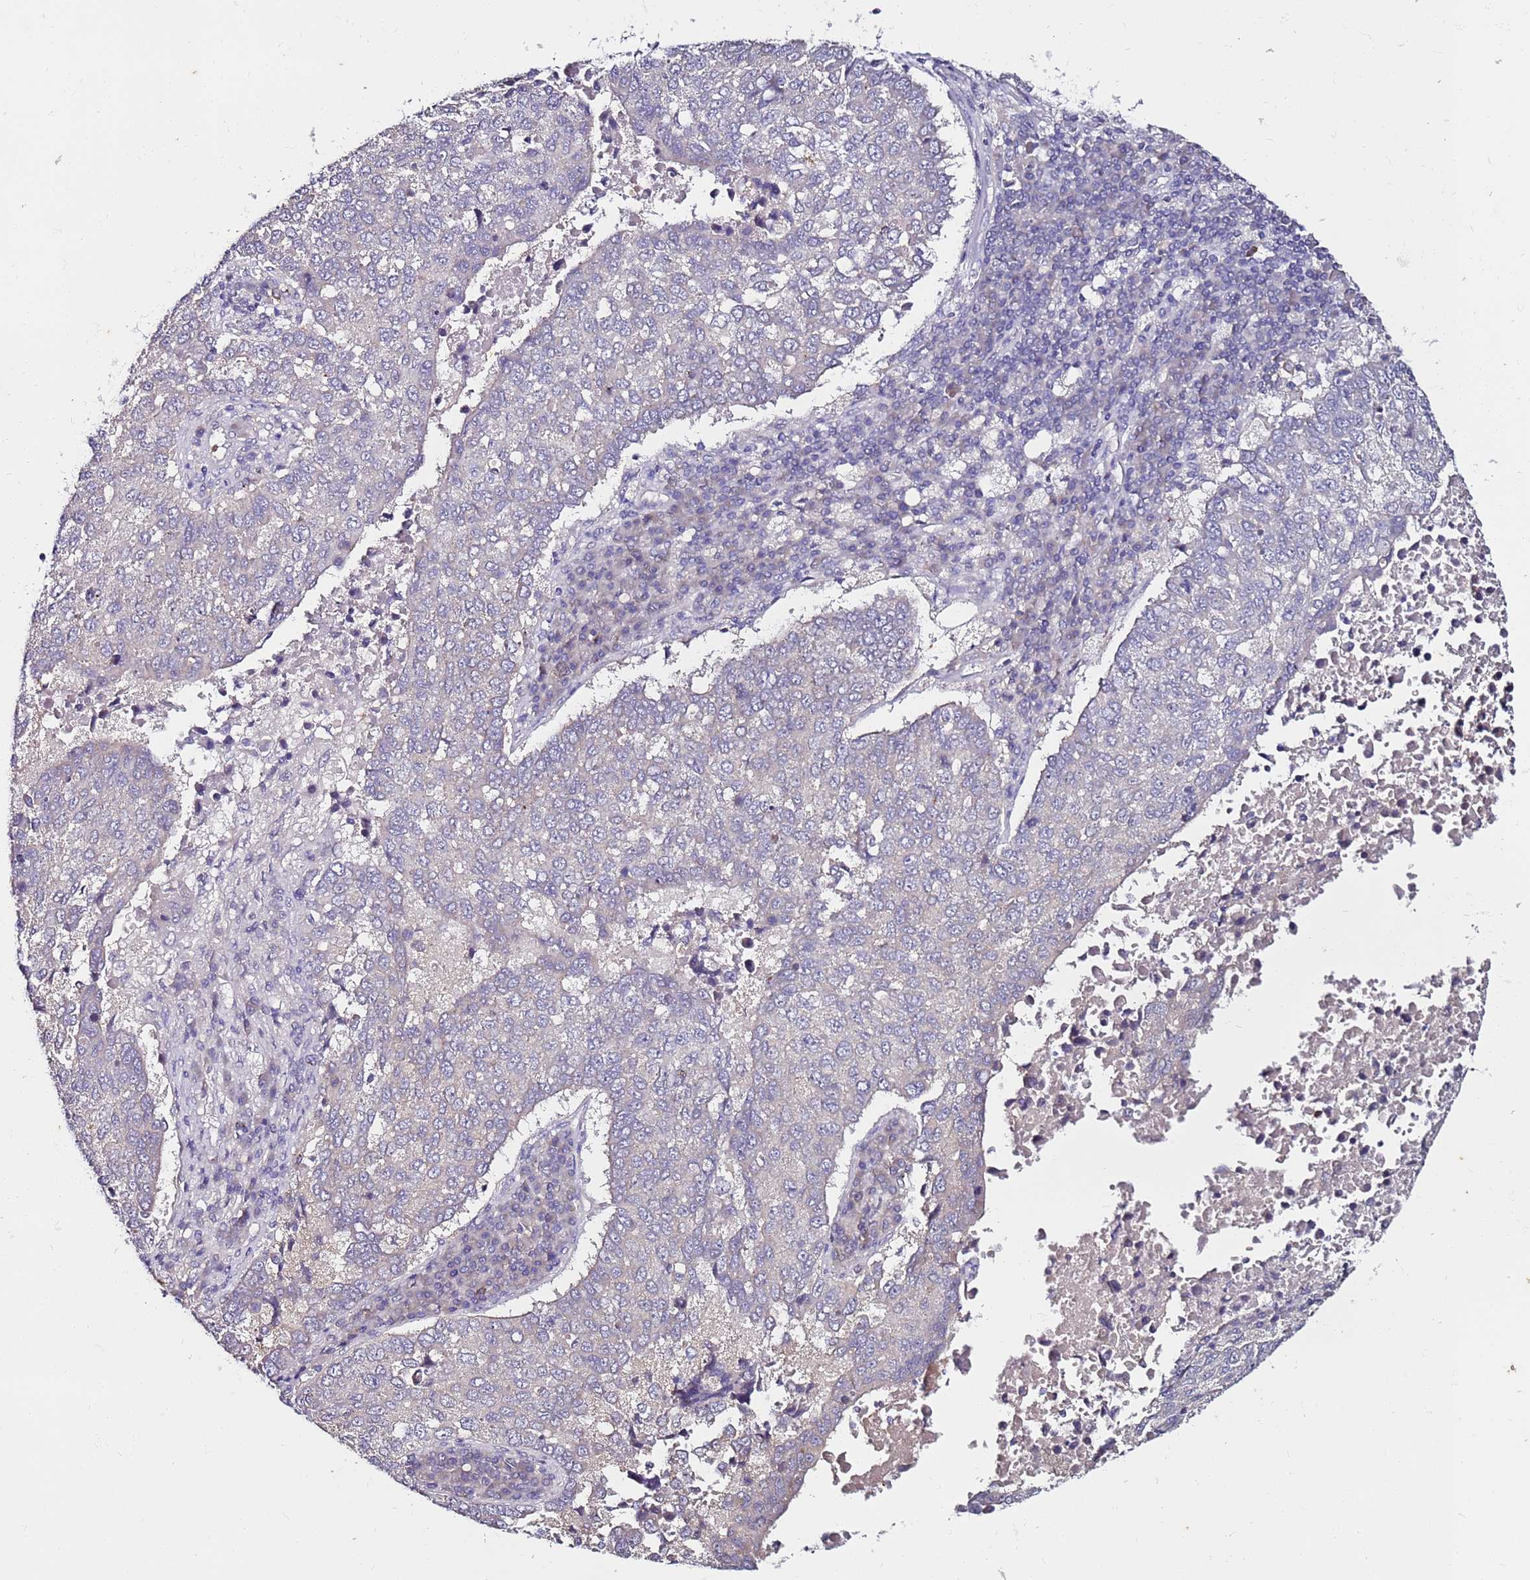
{"staining": {"intensity": "negative", "quantity": "none", "location": "none"}, "tissue": "lung cancer", "cell_type": "Tumor cells", "image_type": "cancer", "snomed": [{"axis": "morphology", "description": "Squamous cell carcinoma, NOS"}, {"axis": "topography", "description": "Lung"}], "caption": "This is an immunohistochemistry (IHC) micrograph of human lung cancer (squamous cell carcinoma). There is no positivity in tumor cells.", "gene": "SRRM5", "patient": {"sex": "male", "age": 73}}